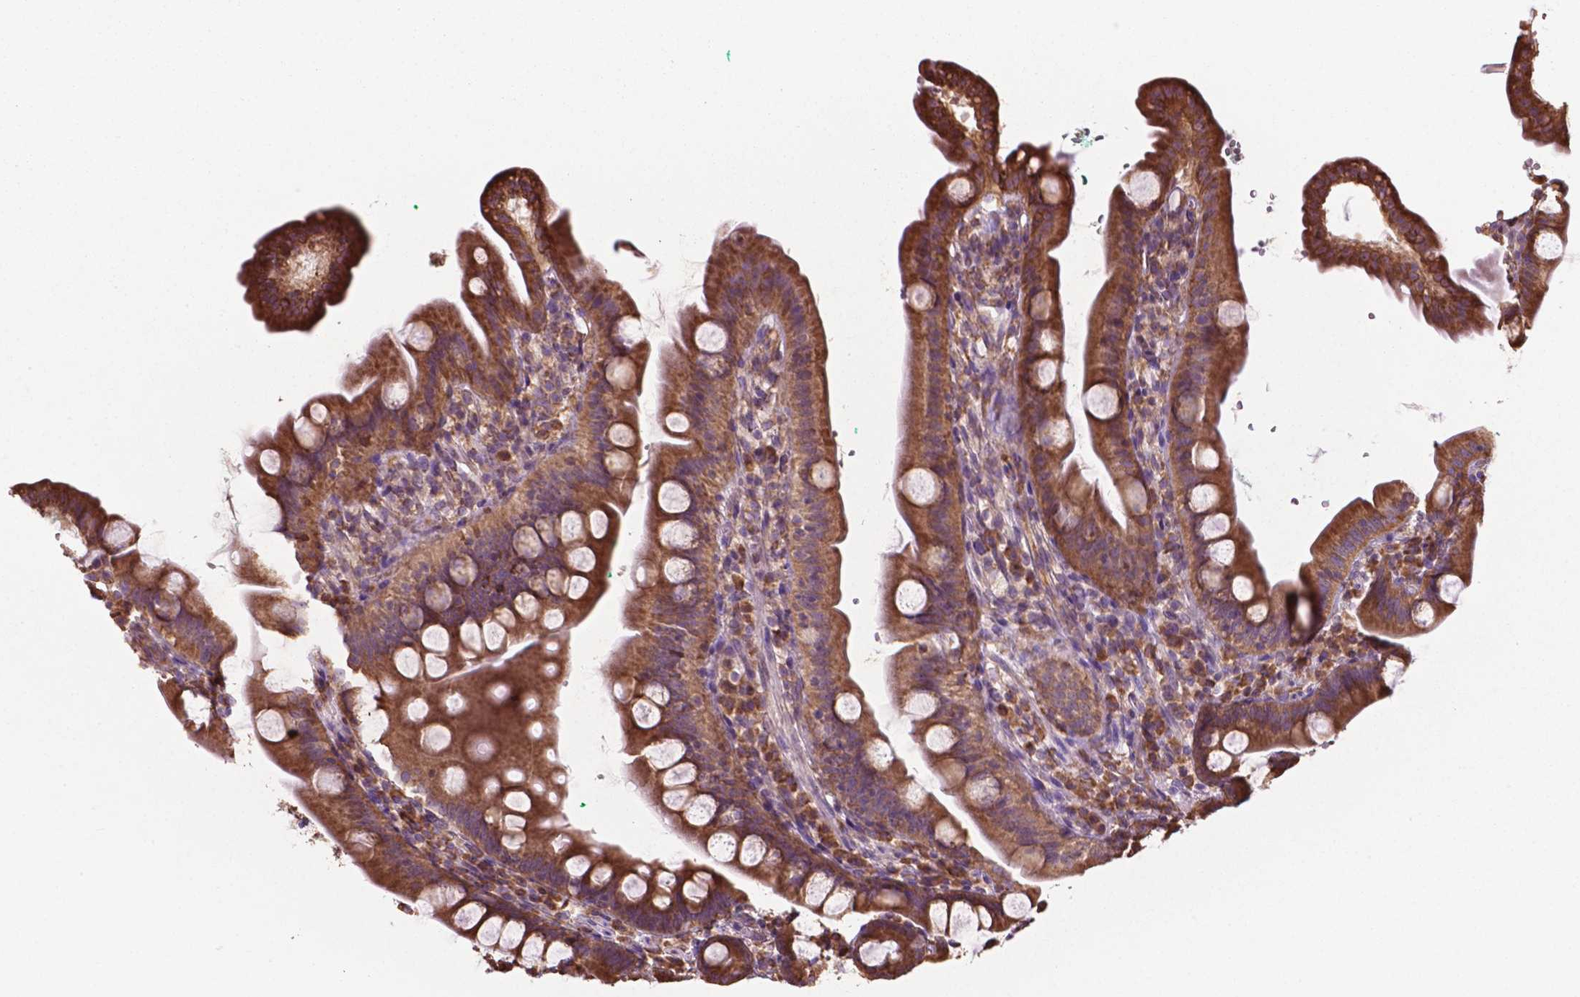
{"staining": {"intensity": "strong", "quantity": ">75%", "location": "cytoplasmic/membranous"}, "tissue": "duodenum", "cell_type": "Glandular cells", "image_type": "normal", "snomed": [{"axis": "morphology", "description": "Normal tissue, NOS"}, {"axis": "topography", "description": "Duodenum"}], "caption": "Immunohistochemistry image of benign duodenum stained for a protein (brown), which reveals high levels of strong cytoplasmic/membranous positivity in approximately >75% of glandular cells.", "gene": "RPL29", "patient": {"sex": "female", "age": 67}}